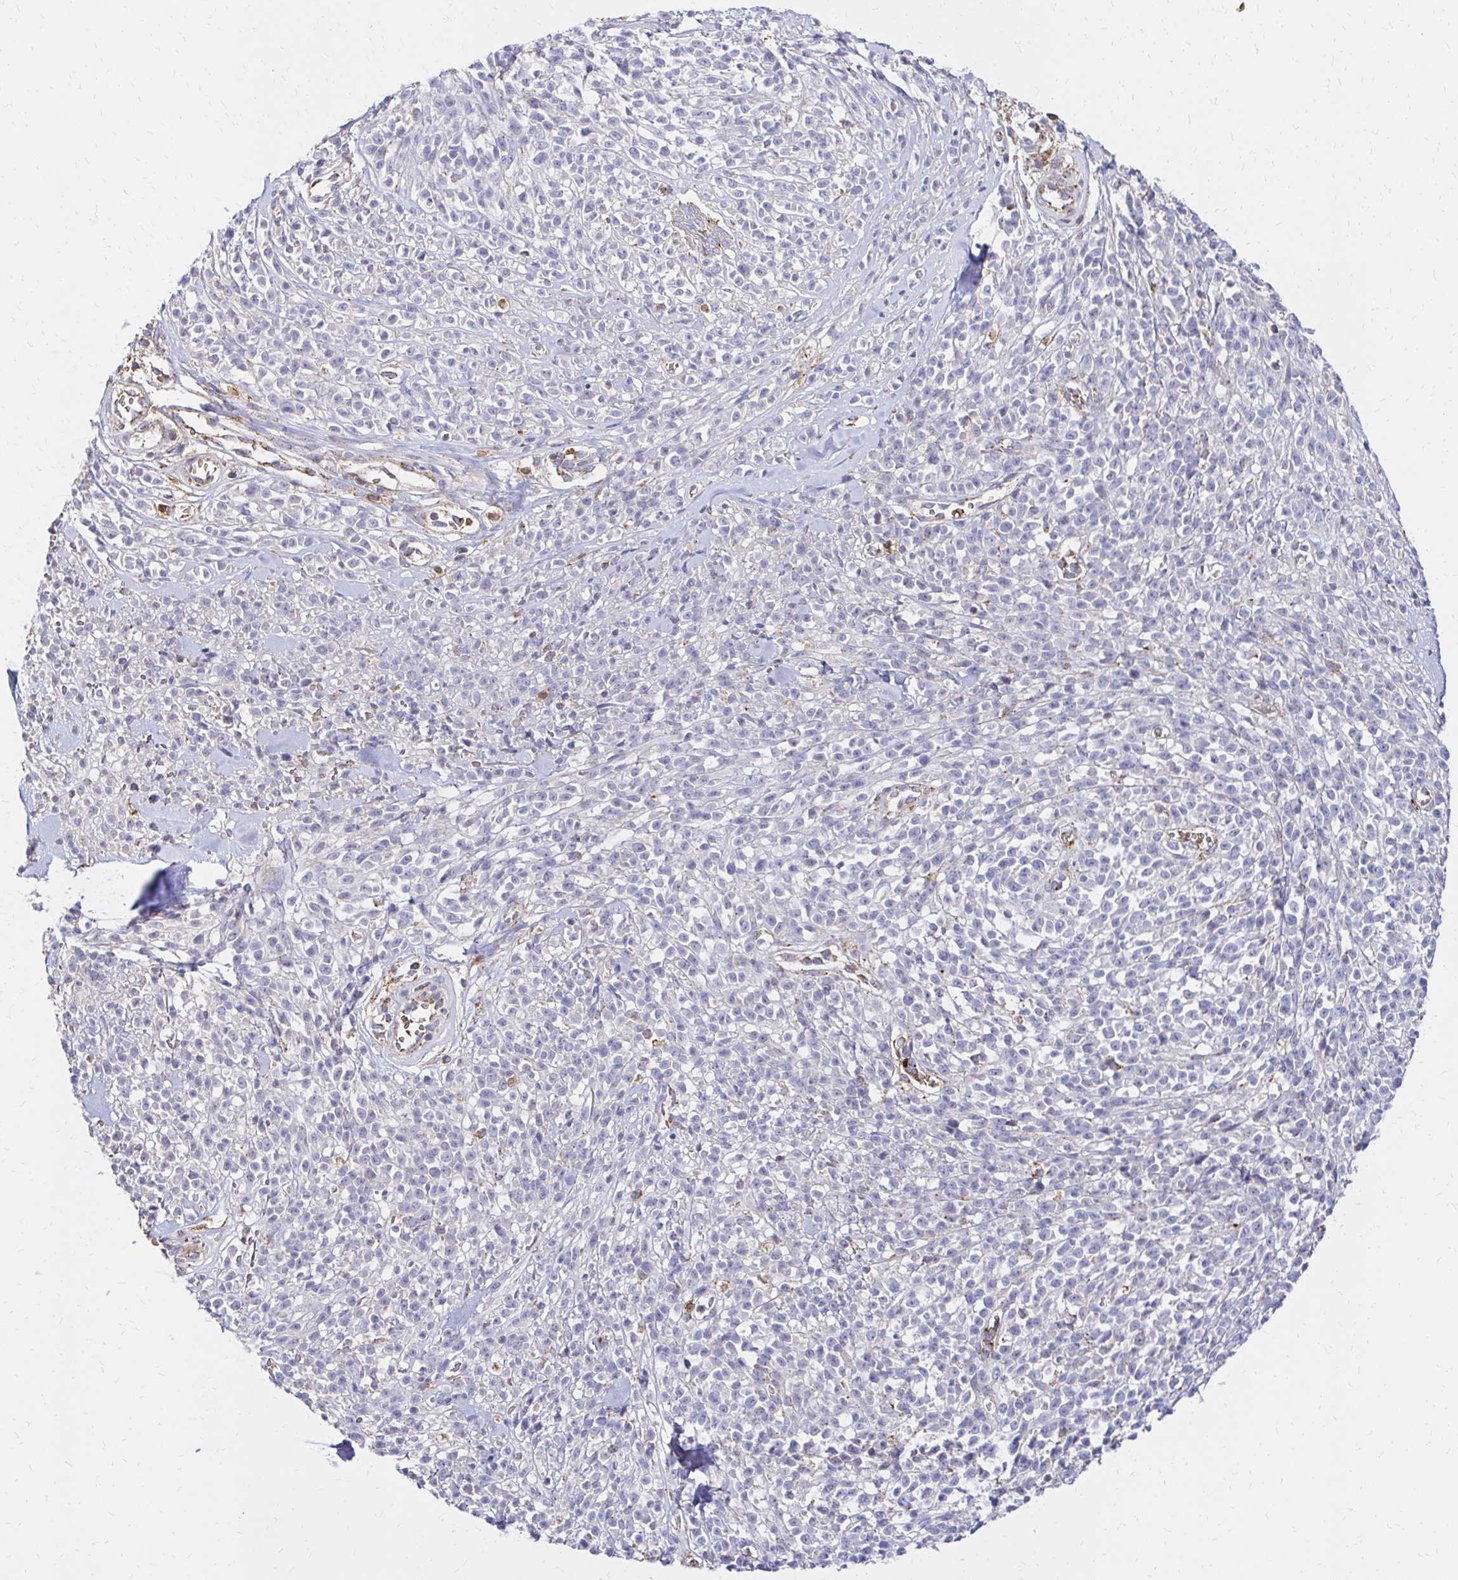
{"staining": {"intensity": "negative", "quantity": "none", "location": "none"}, "tissue": "melanoma", "cell_type": "Tumor cells", "image_type": "cancer", "snomed": [{"axis": "morphology", "description": "Malignant melanoma, NOS"}, {"axis": "topography", "description": "Skin"}, {"axis": "topography", "description": "Skin of trunk"}], "caption": "Protein analysis of melanoma displays no significant staining in tumor cells. (Stains: DAB IHC with hematoxylin counter stain, Microscopy: brightfield microscopy at high magnification).", "gene": "MRPL13", "patient": {"sex": "male", "age": 74}}